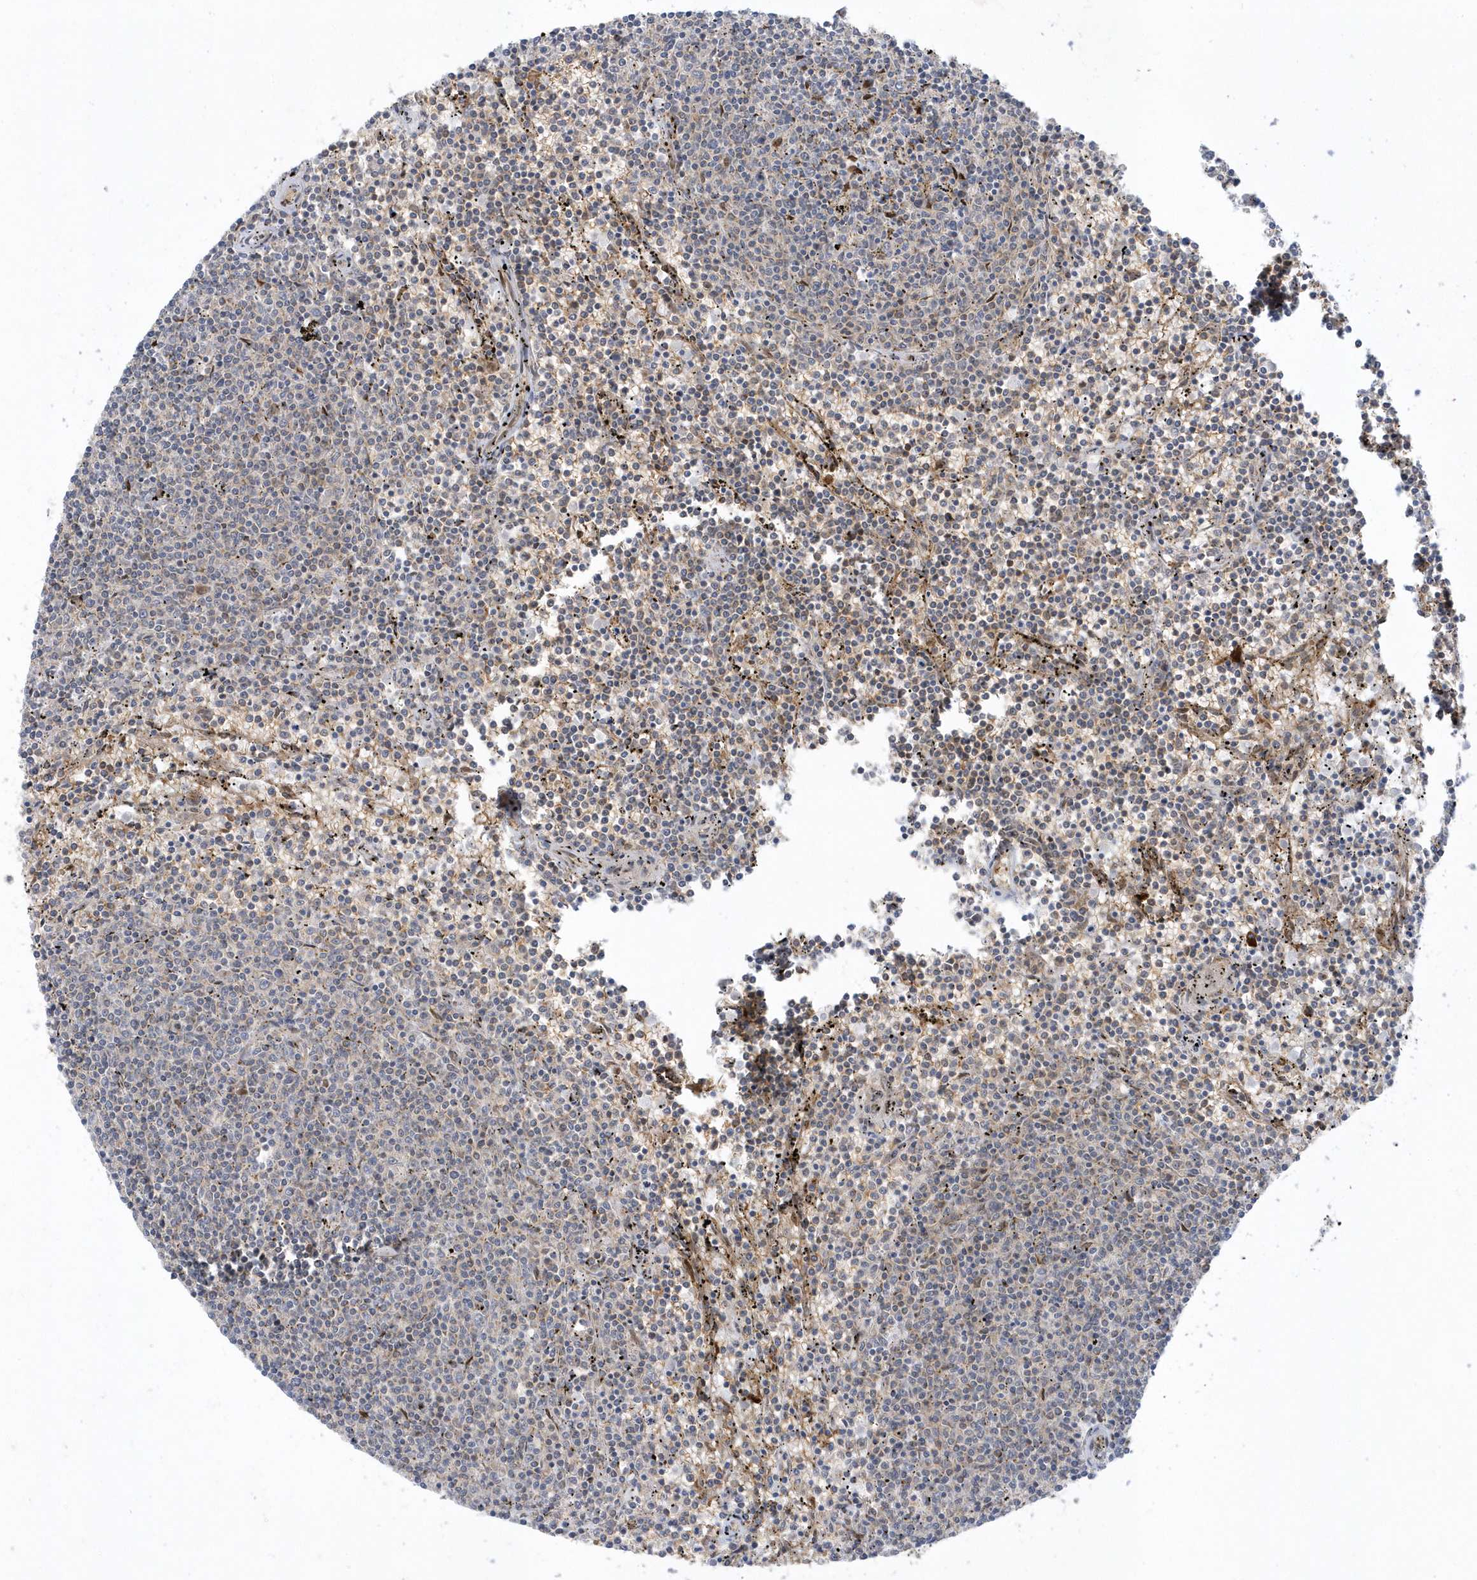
{"staining": {"intensity": "negative", "quantity": "none", "location": "none"}, "tissue": "lymphoma", "cell_type": "Tumor cells", "image_type": "cancer", "snomed": [{"axis": "morphology", "description": "Malignant lymphoma, non-Hodgkin's type, Low grade"}, {"axis": "topography", "description": "Spleen"}], "caption": "The immunohistochemistry (IHC) image has no significant positivity in tumor cells of lymphoma tissue.", "gene": "RPP40", "patient": {"sex": "female", "age": 50}}